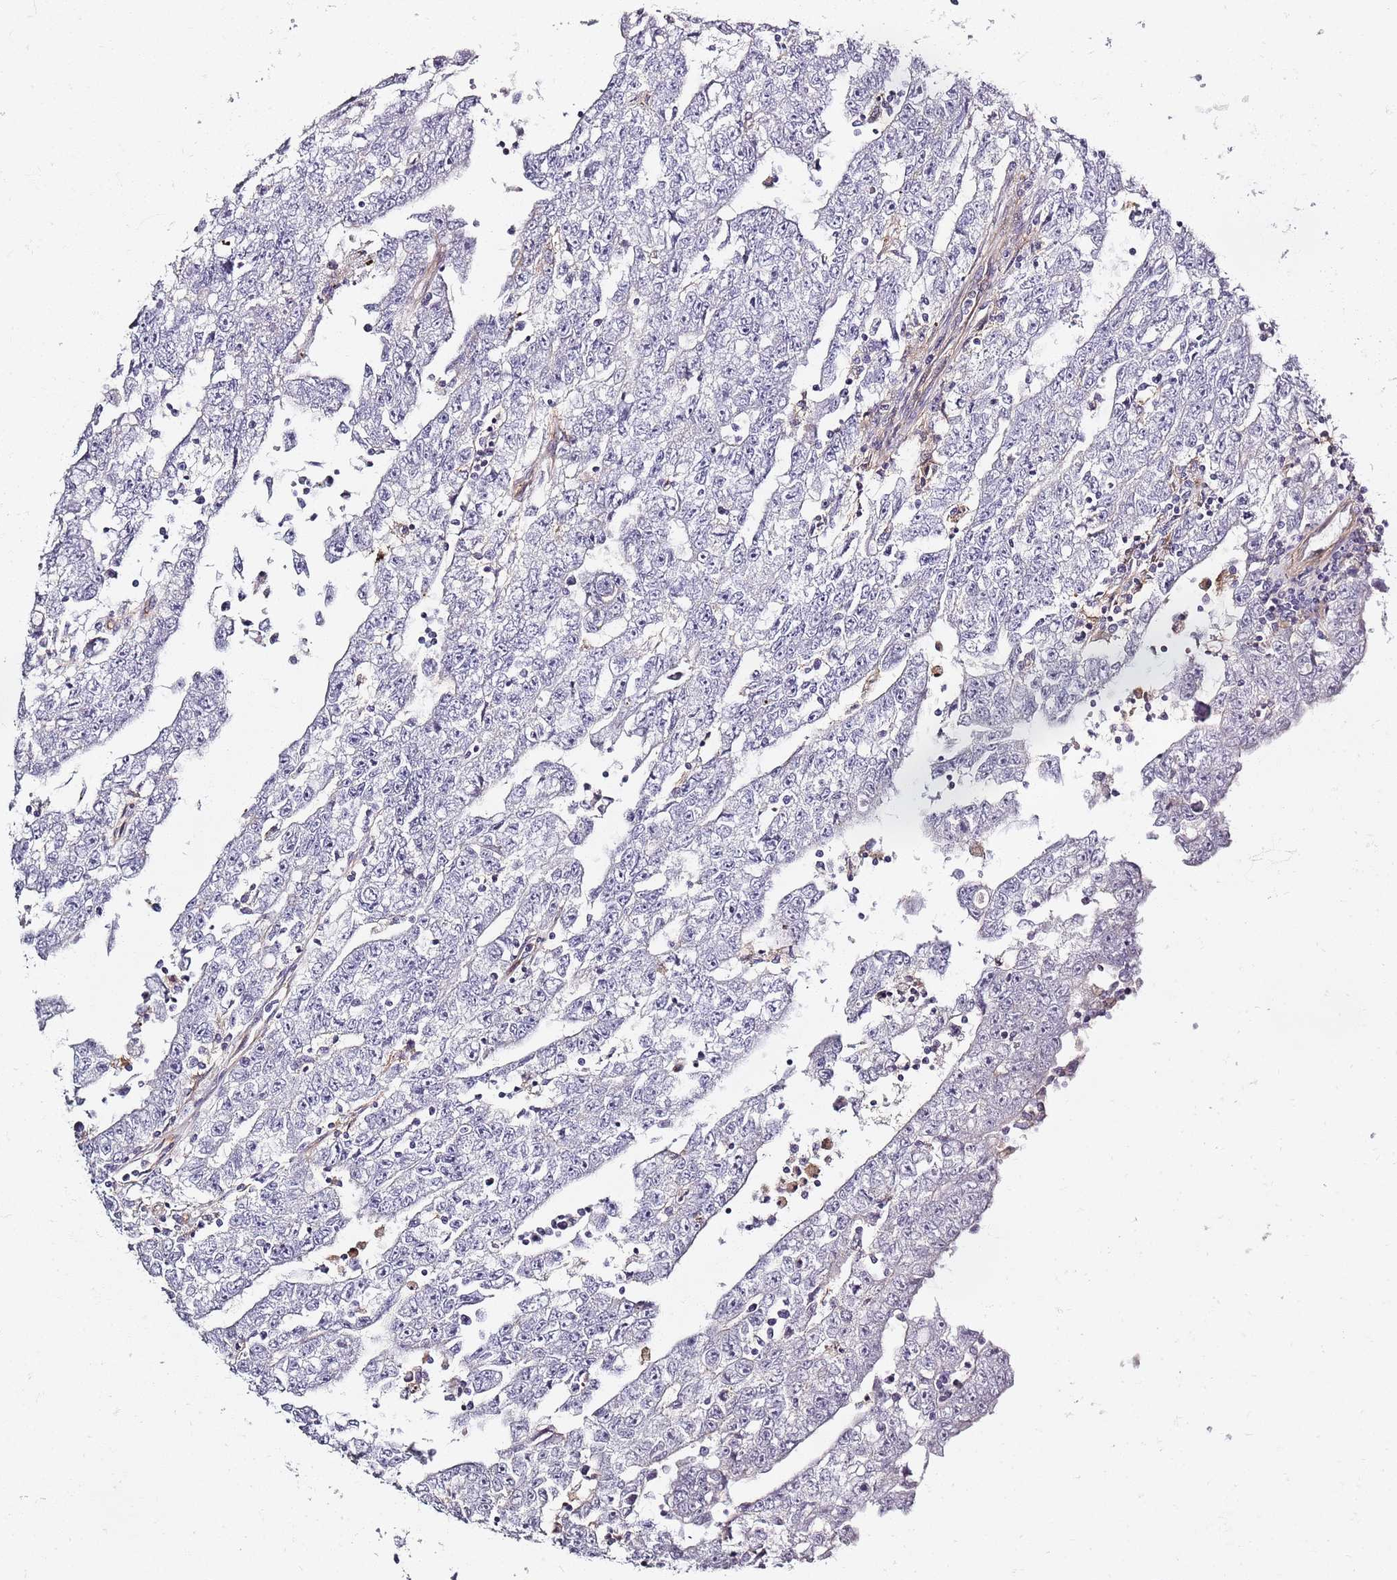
{"staining": {"intensity": "negative", "quantity": "none", "location": "none"}, "tissue": "testis cancer", "cell_type": "Tumor cells", "image_type": "cancer", "snomed": [{"axis": "morphology", "description": "Carcinoma, Embryonal, NOS"}, {"axis": "topography", "description": "Testis"}], "caption": "High power microscopy micrograph of an IHC micrograph of testis cancer, revealing no significant expression in tumor cells.", "gene": "SYNGR3", "patient": {"sex": "male", "age": 25}}